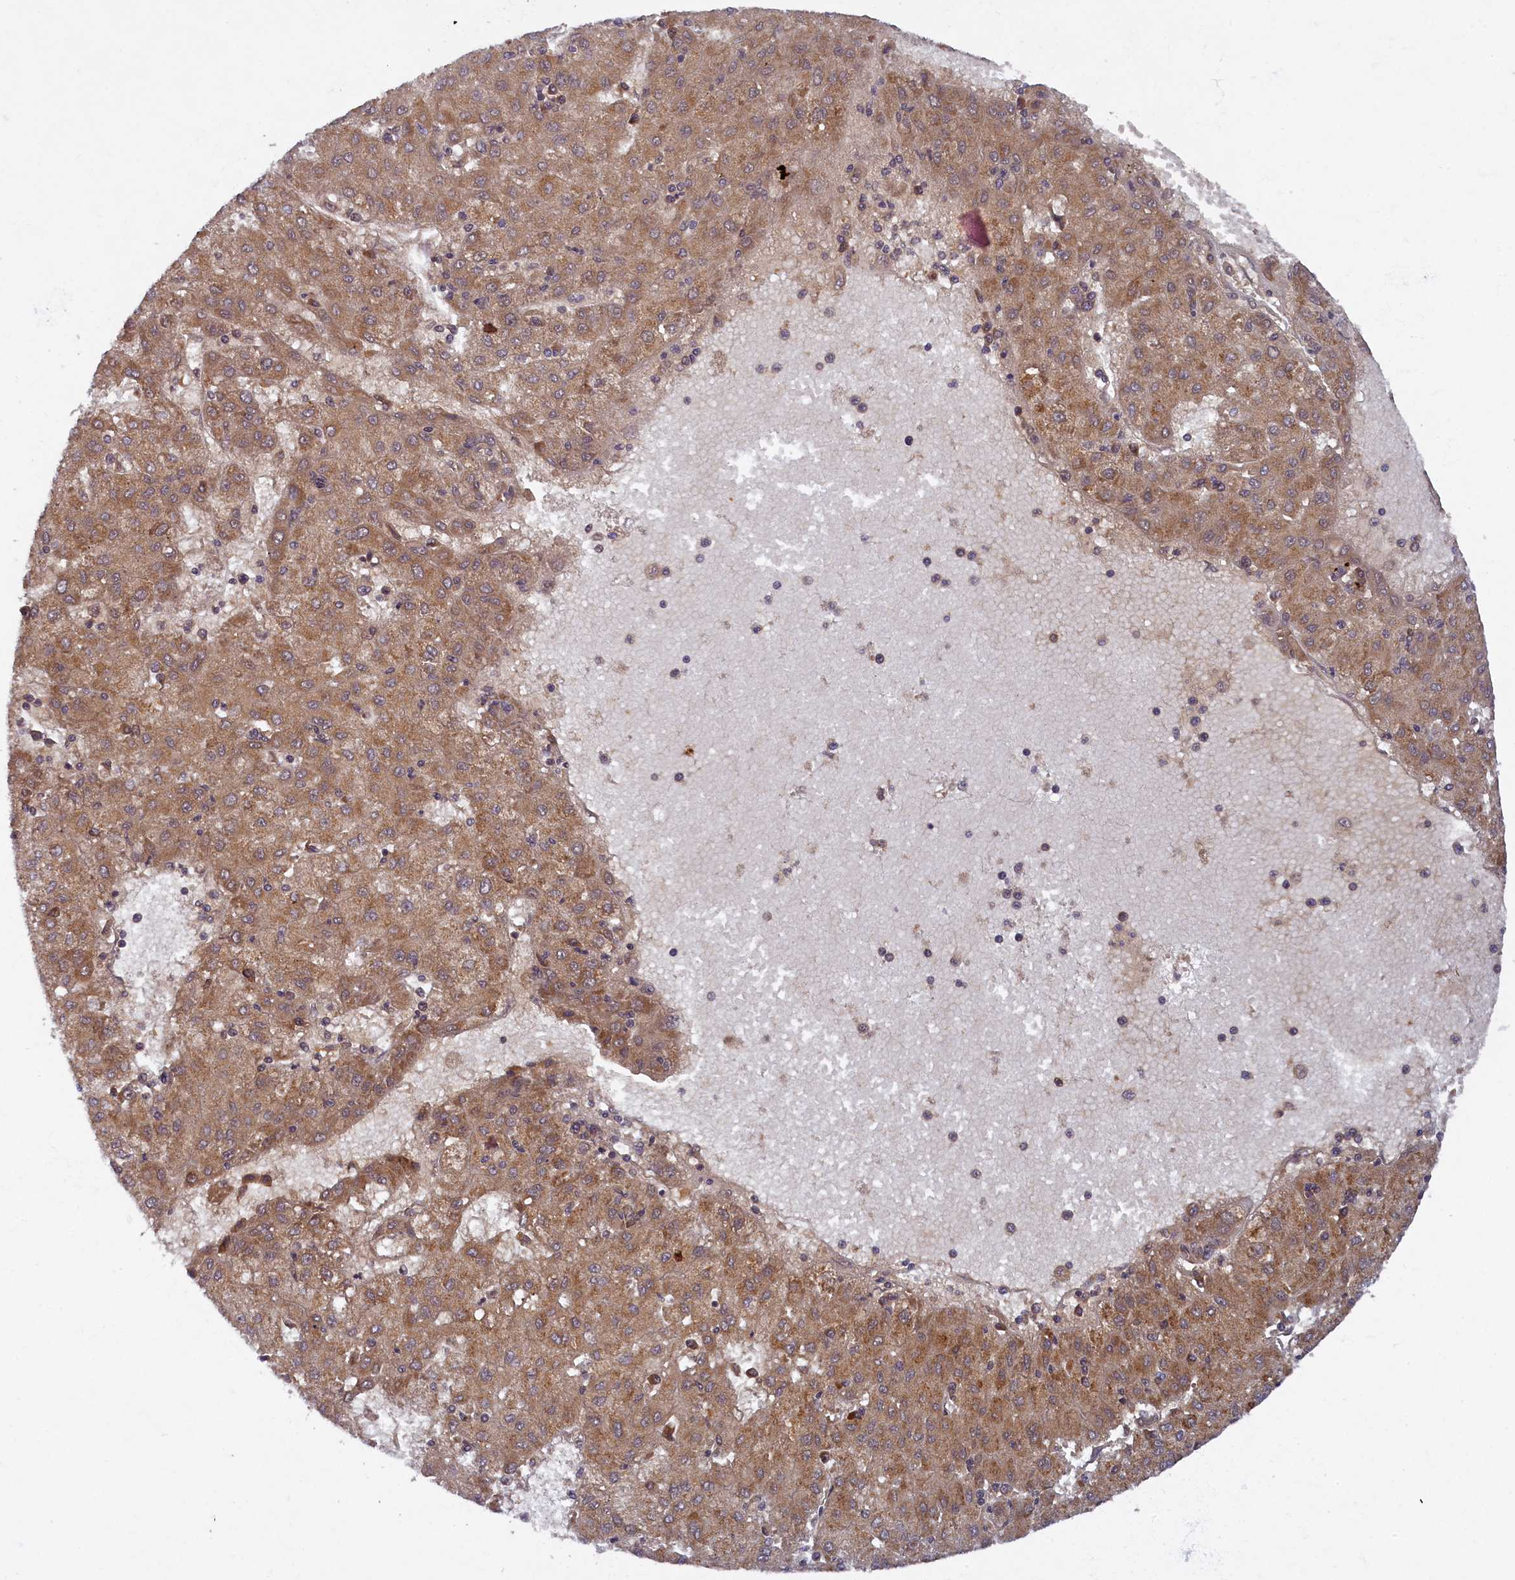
{"staining": {"intensity": "moderate", "quantity": ">75%", "location": "cytoplasmic/membranous"}, "tissue": "liver cancer", "cell_type": "Tumor cells", "image_type": "cancer", "snomed": [{"axis": "morphology", "description": "Carcinoma, Hepatocellular, NOS"}, {"axis": "topography", "description": "Liver"}], "caption": "Liver hepatocellular carcinoma stained for a protein (brown) shows moderate cytoplasmic/membranous positive staining in about >75% of tumor cells.", "gene": "BICD1", "patient": {"sex": "male", "age": 72}}